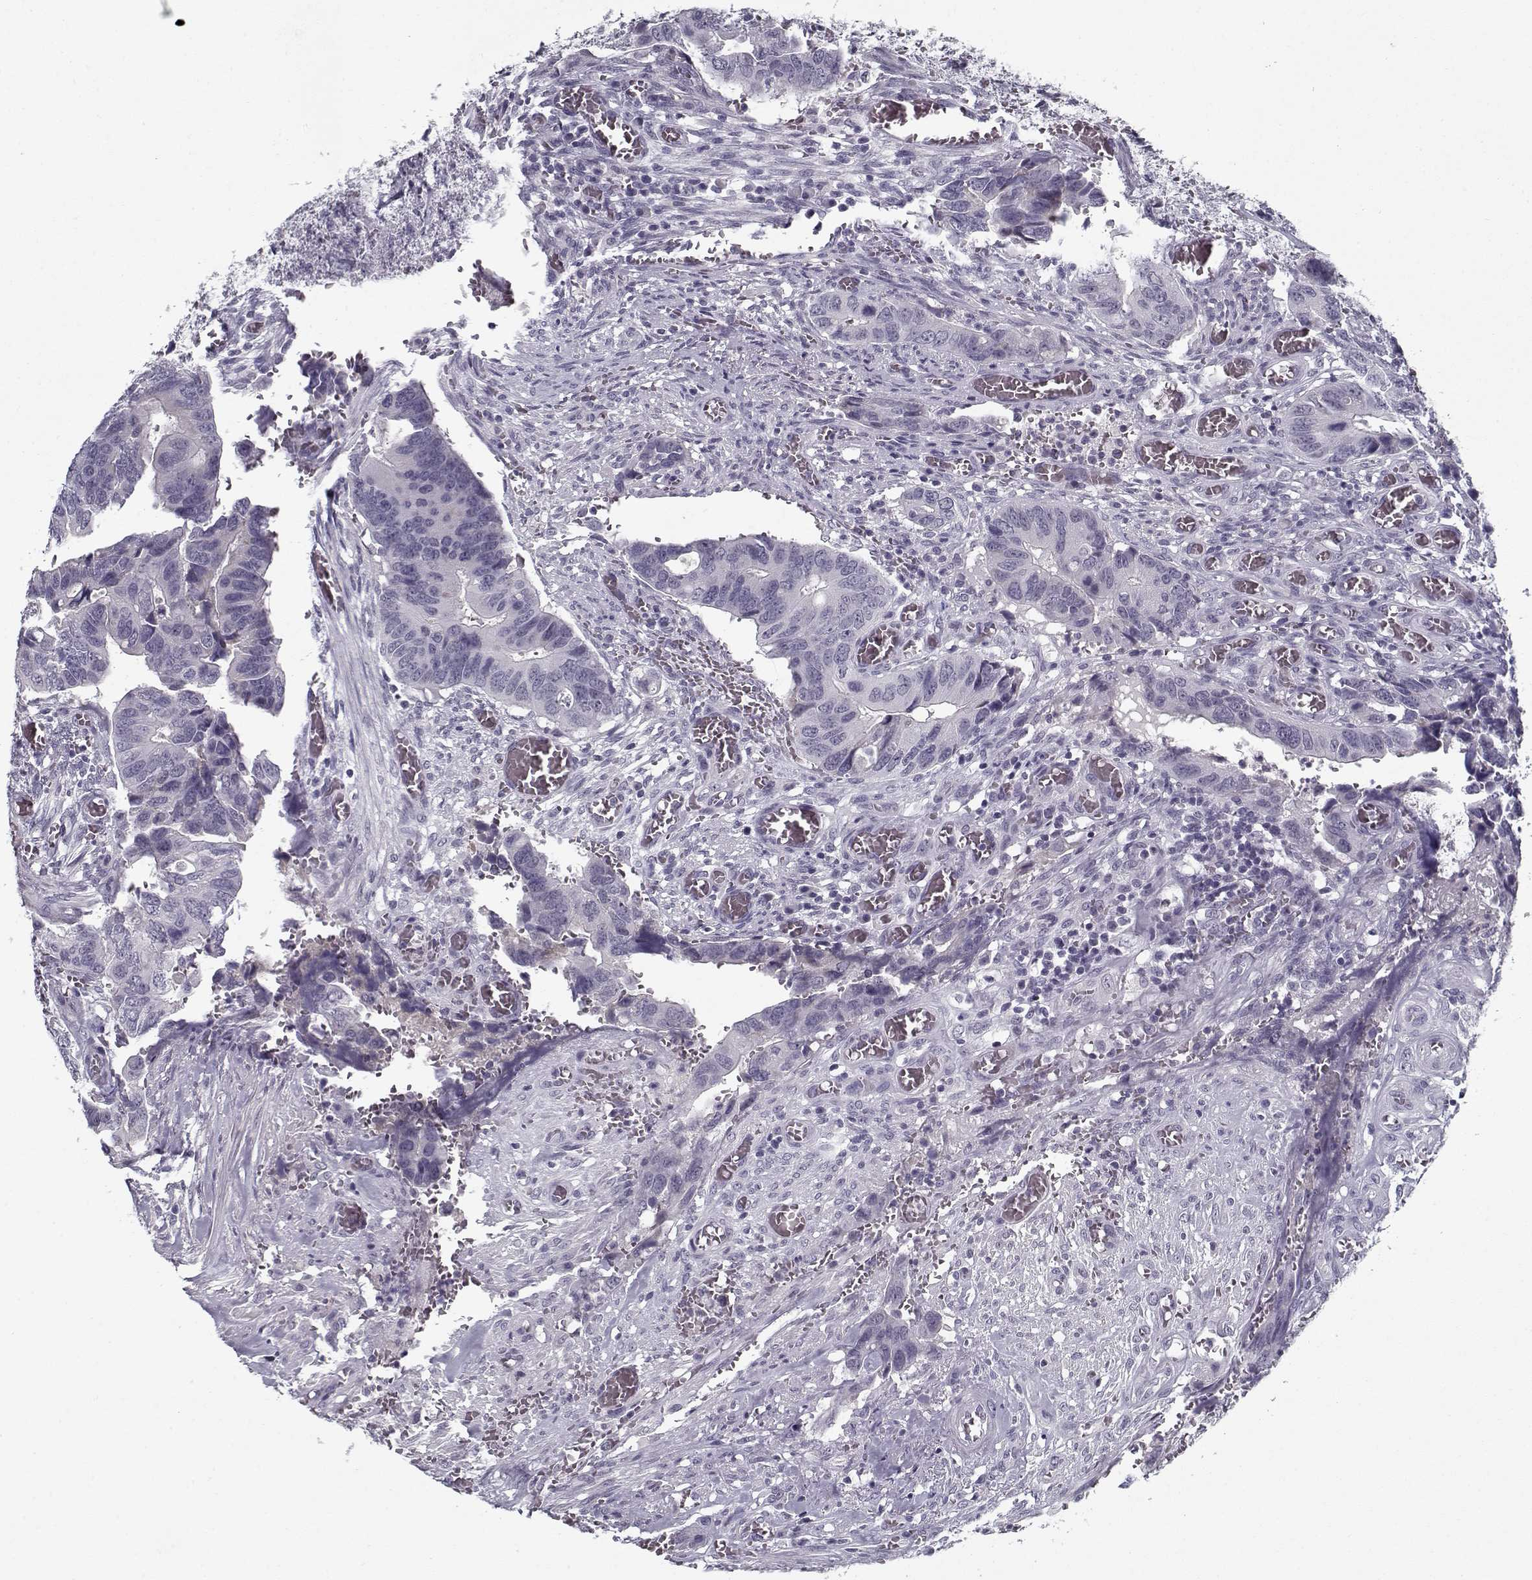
{"staining": {"intensity": "negative", "quantity": "none", "location": "none"}, "tissue": "colorectal cancer", "cell_type": "Tumor cells", "image_type": "cancer", "snomed": [{"axis": "morphology", "description": "Adenocarcinoma, NOS"}, {"axis": "topography", "description": "Colon"}], "caption": "Colorectal adenocarcinoma stained for a protein using immunohistochemistry (IHC) exhibits no staining tumor cells.", "gene": "SPACA9", "patient": {"sex": "male", "age": 49}}